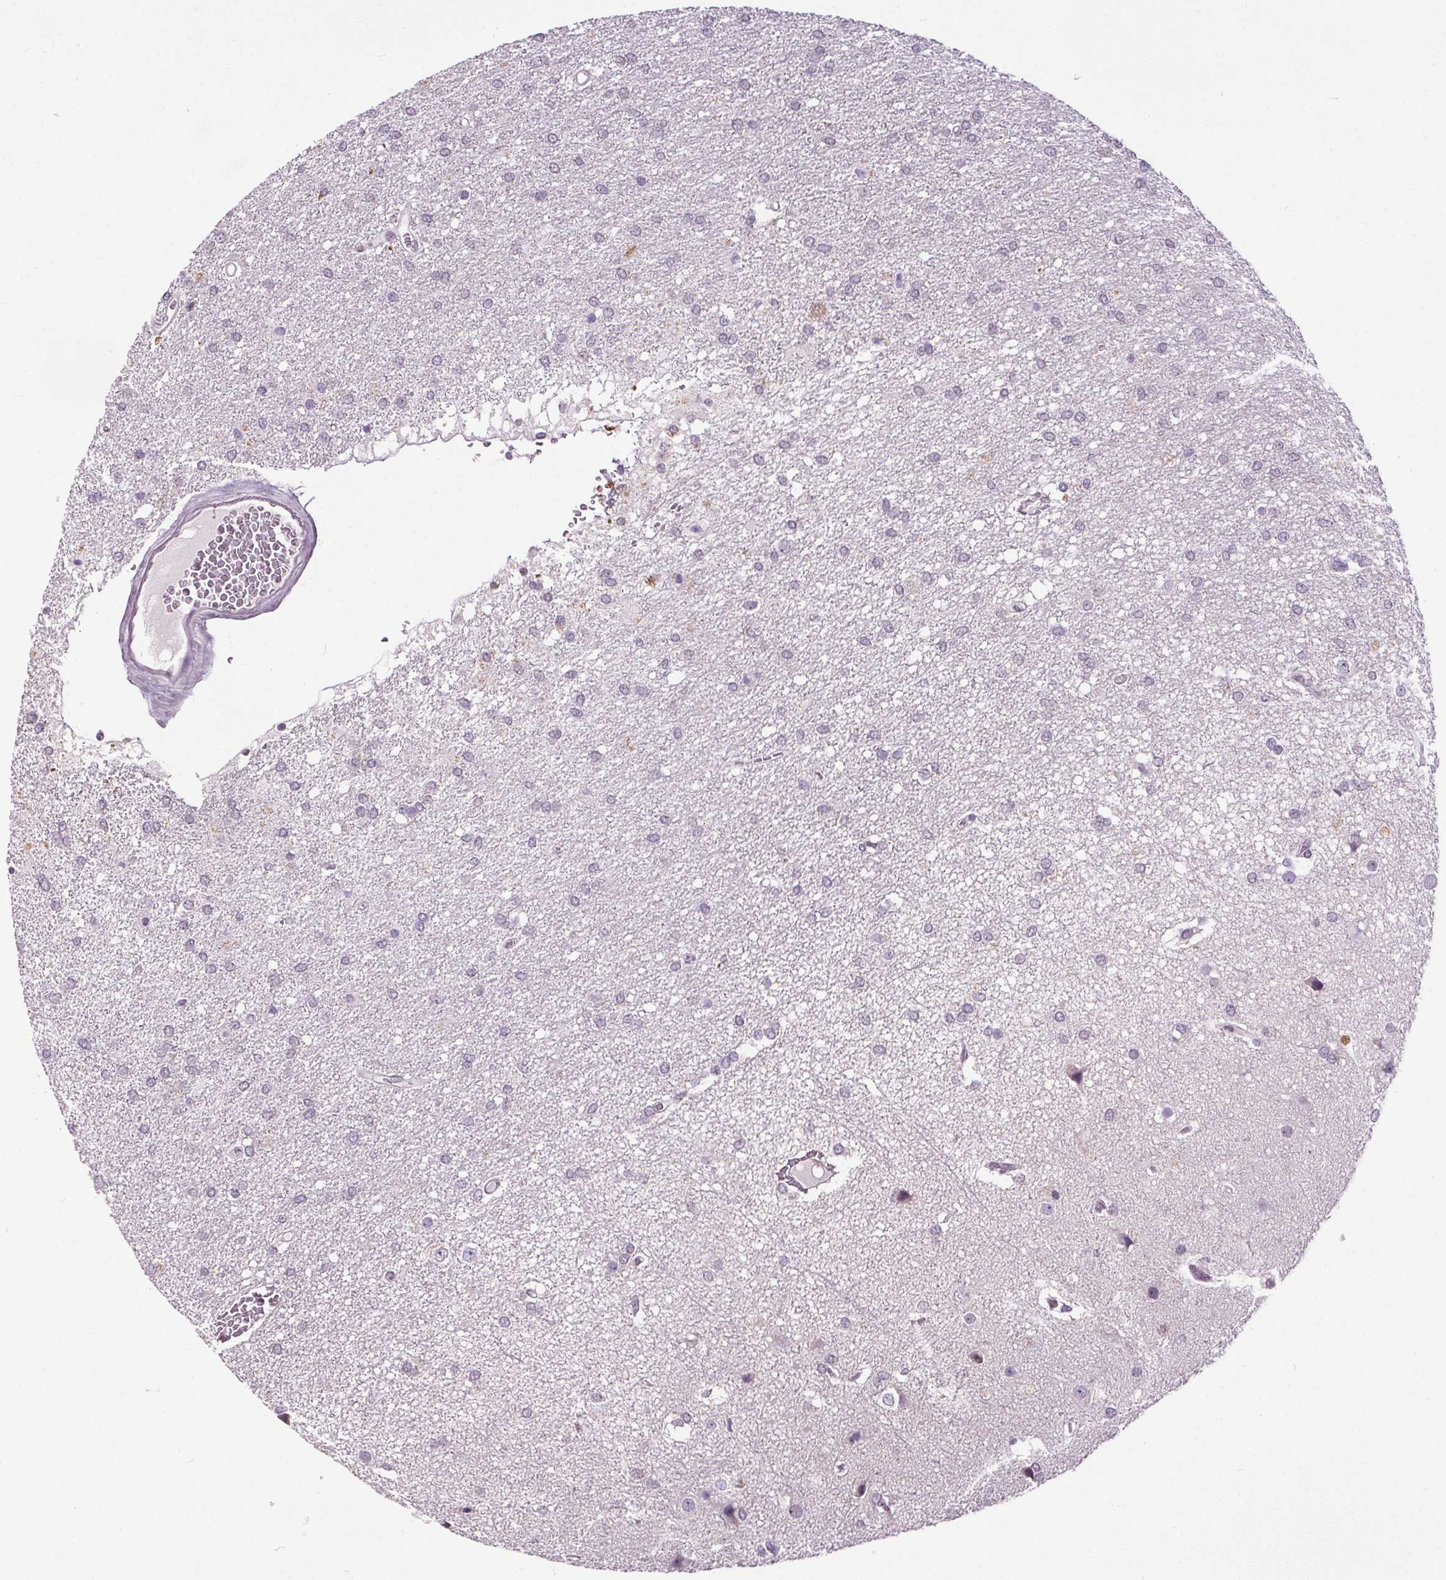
{"staining": {"intensity": "negative", "quantity": "none", "location": "none"}, "tissue": "glioma", "cell_type": "Tumor cells", "image_type": "cancer", "snomed": [{"axis": "morphology", "description": "Glioma, malignant, High grade"}, {"axis": "topography", "description": "Brain"}], "caption": "DAB immunohistochemical staining of human glioma displays no significant staining in tumor cells.", "gene": "SLC2A9", "patient": {"sex": "female", "age": 61}}